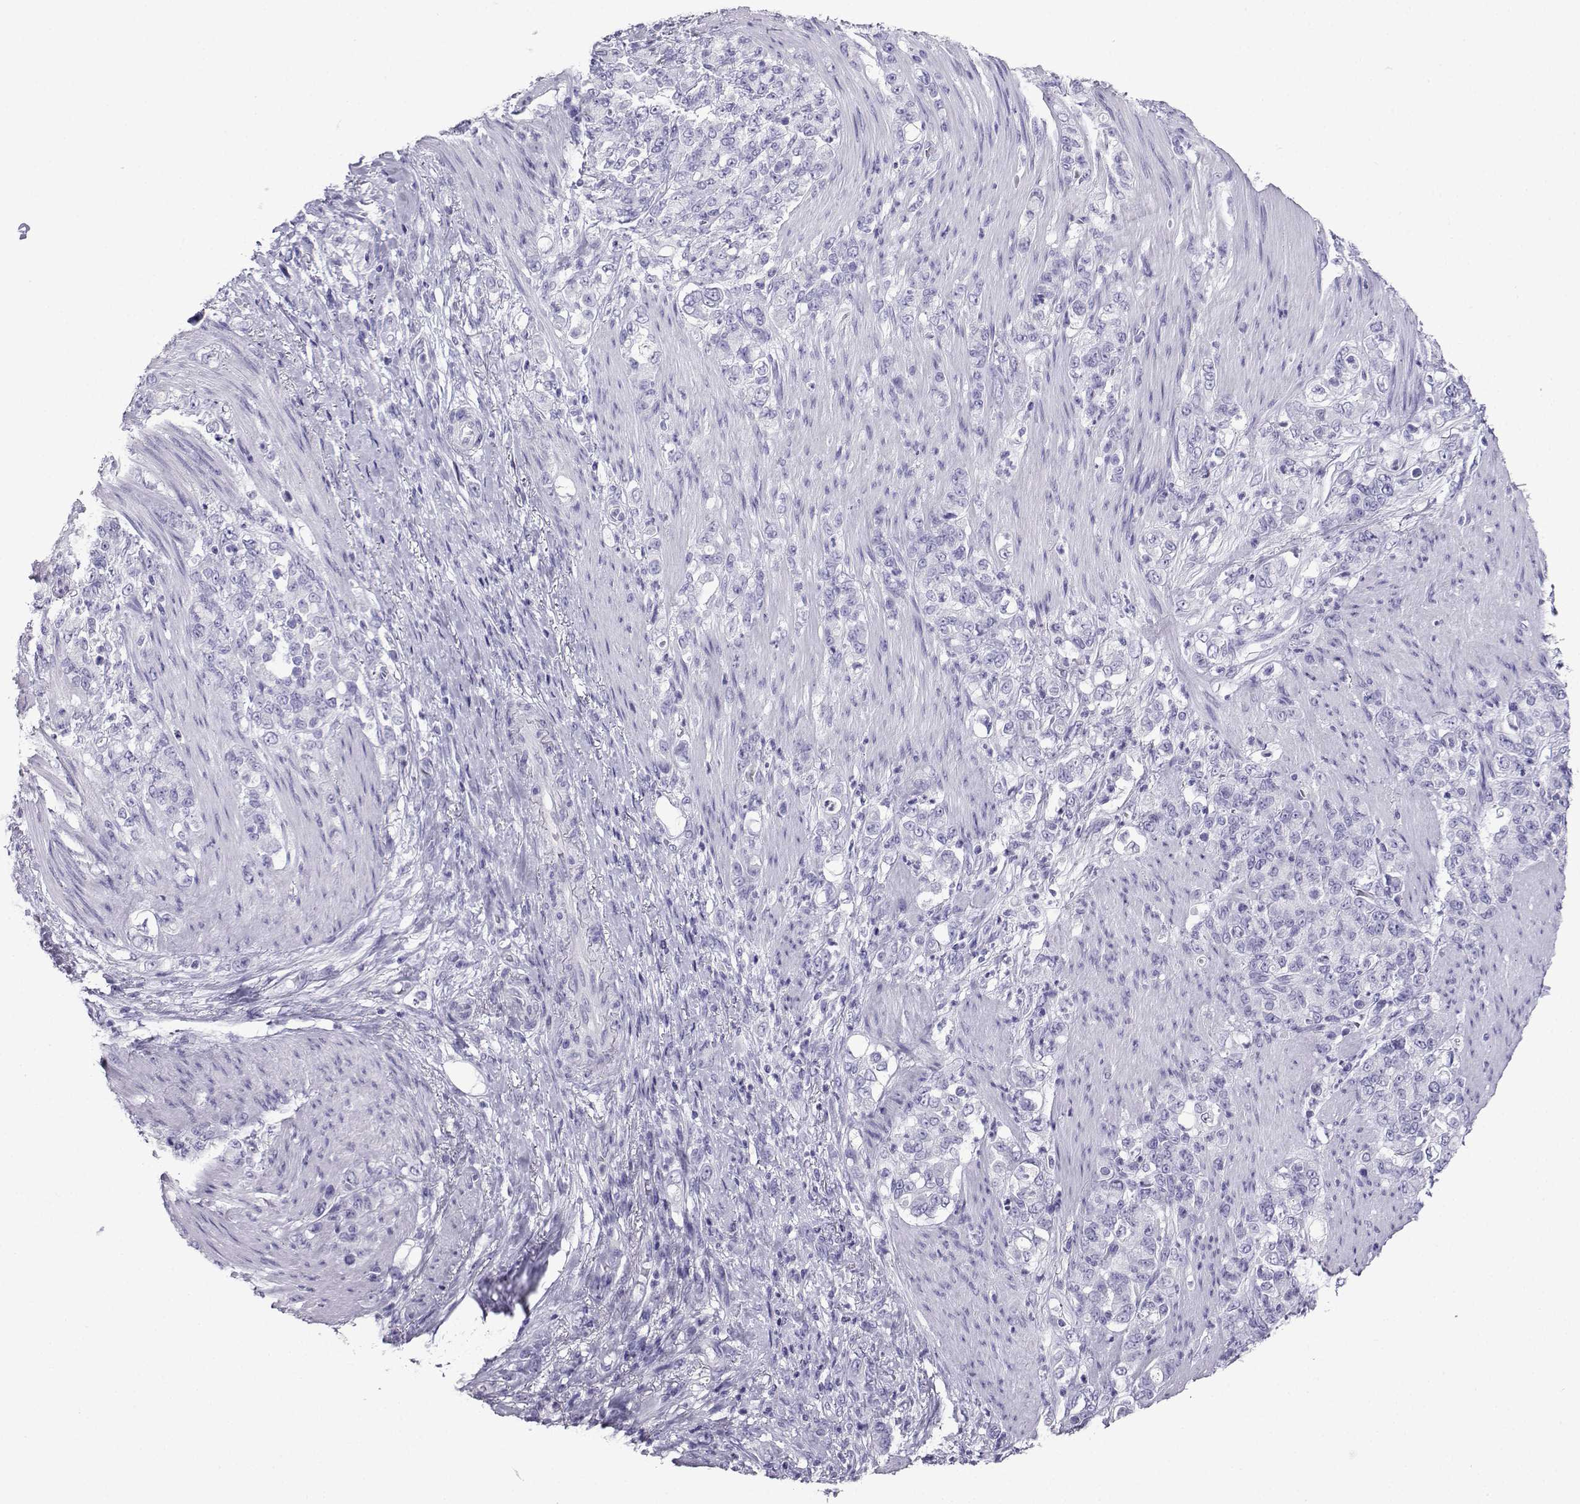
{"staining": {"intensity": "negative", "quantity": "none", "location": "none"}, "tissue": "stomach cancer", "cell_type": "Tumor cells", "image_type": "cancer", "snomed": [{"axis": "morphology", "description": "Adenocarcinoma, NOS"}, {"axis": "topography", "description": "Stomach"}], "caption": "This is an IHC photomicrograph of human stomach adenocarcinoma. There is no expression in tumor cells.", "gene": "CD109", "patient": {"sex": "female", "age": 79}}